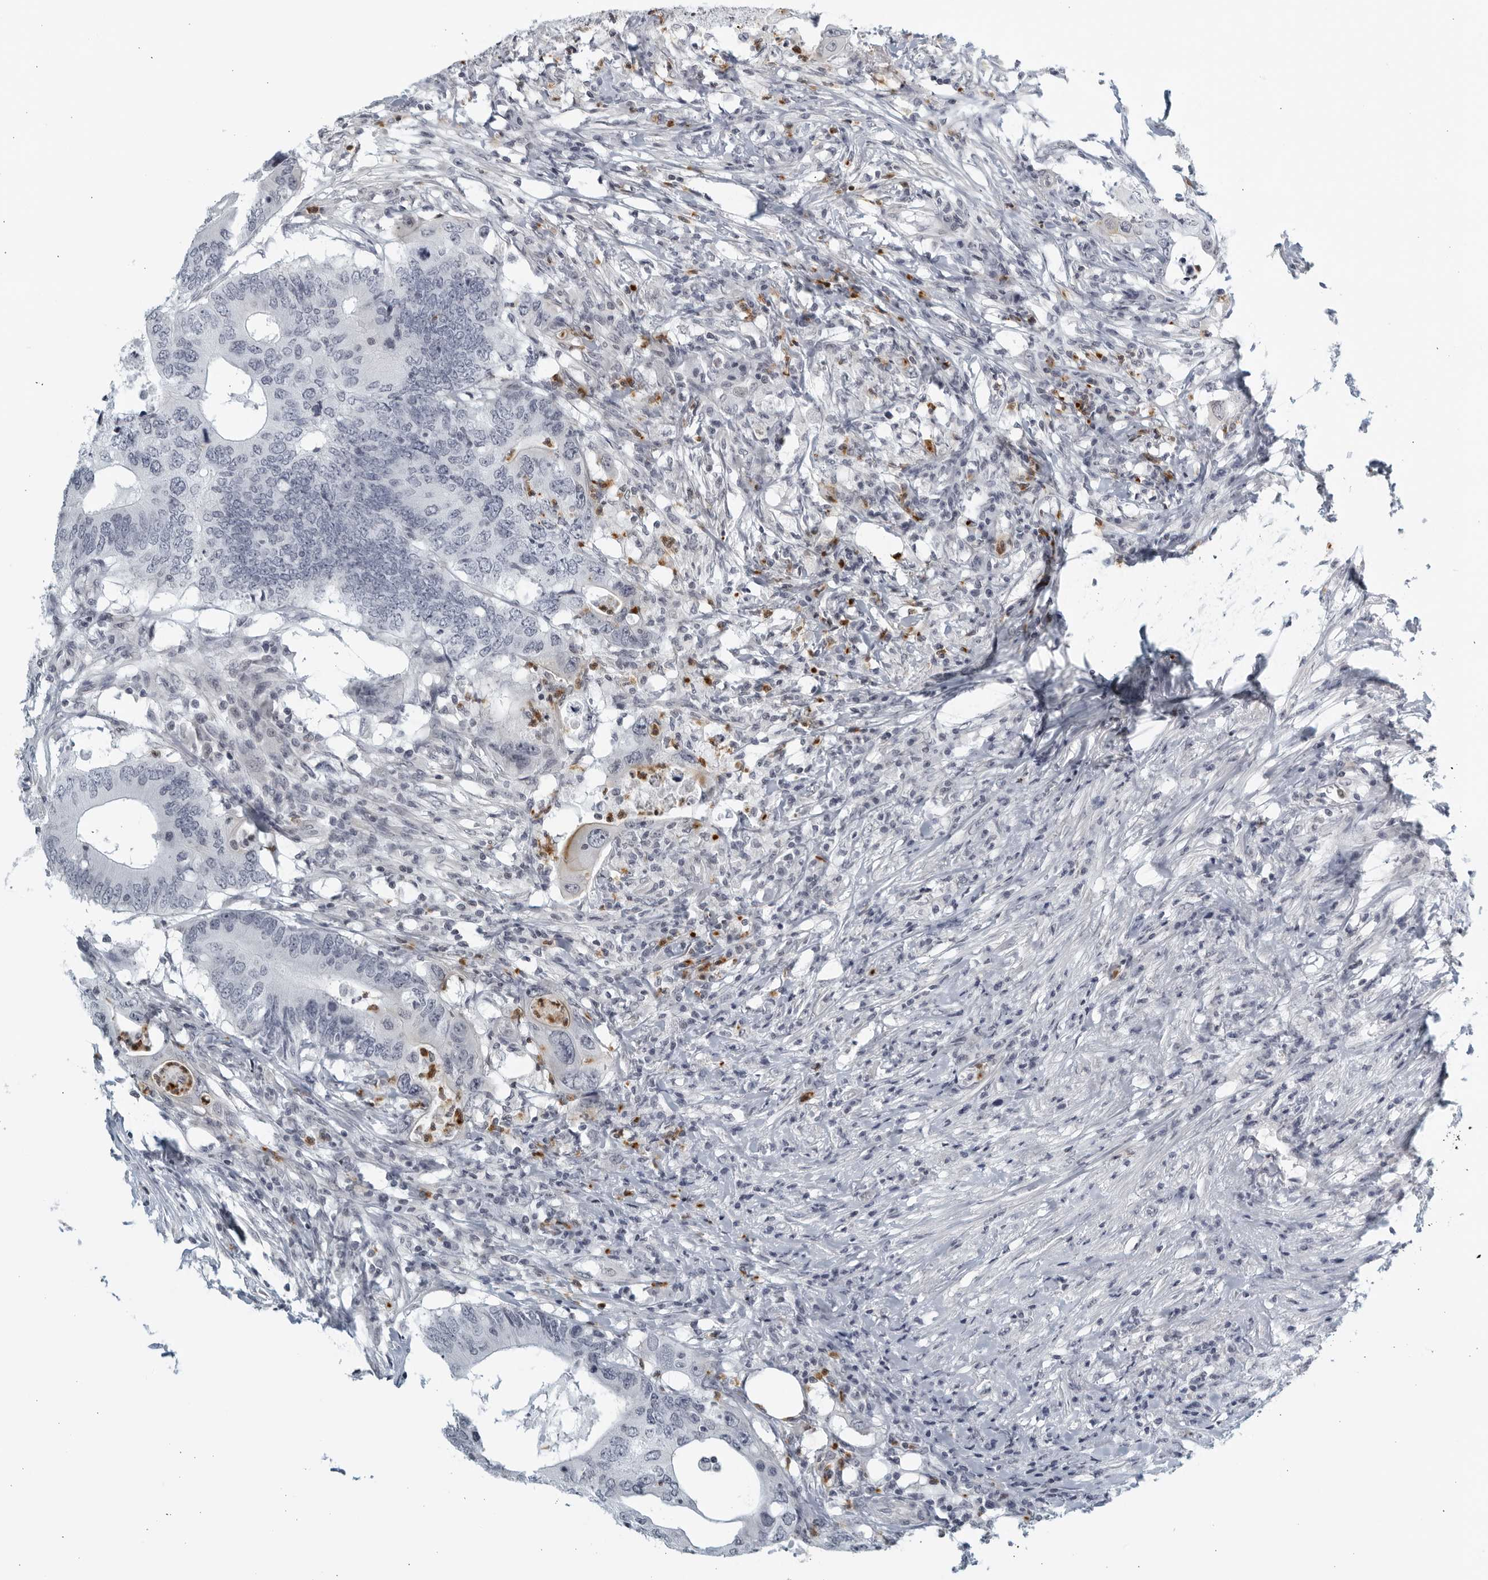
{"staining": {"intensity": "negative", "quantity": "none", "location": "none"}, "tissue": "colorectal cancer", "cell_type": "Tumor cells", "image_type": "cancer", "snomed": [{"axis": "morphology", "description": "Adenocarcinoma, NOS"}, {"axis": "topography", "description": "Colon"}], "caption": "Tumor cells show no significant protein expression in colorectal adenocarcinoma.", "gene": "KLK7", "patient": {"sex": "male", "age": 71}}